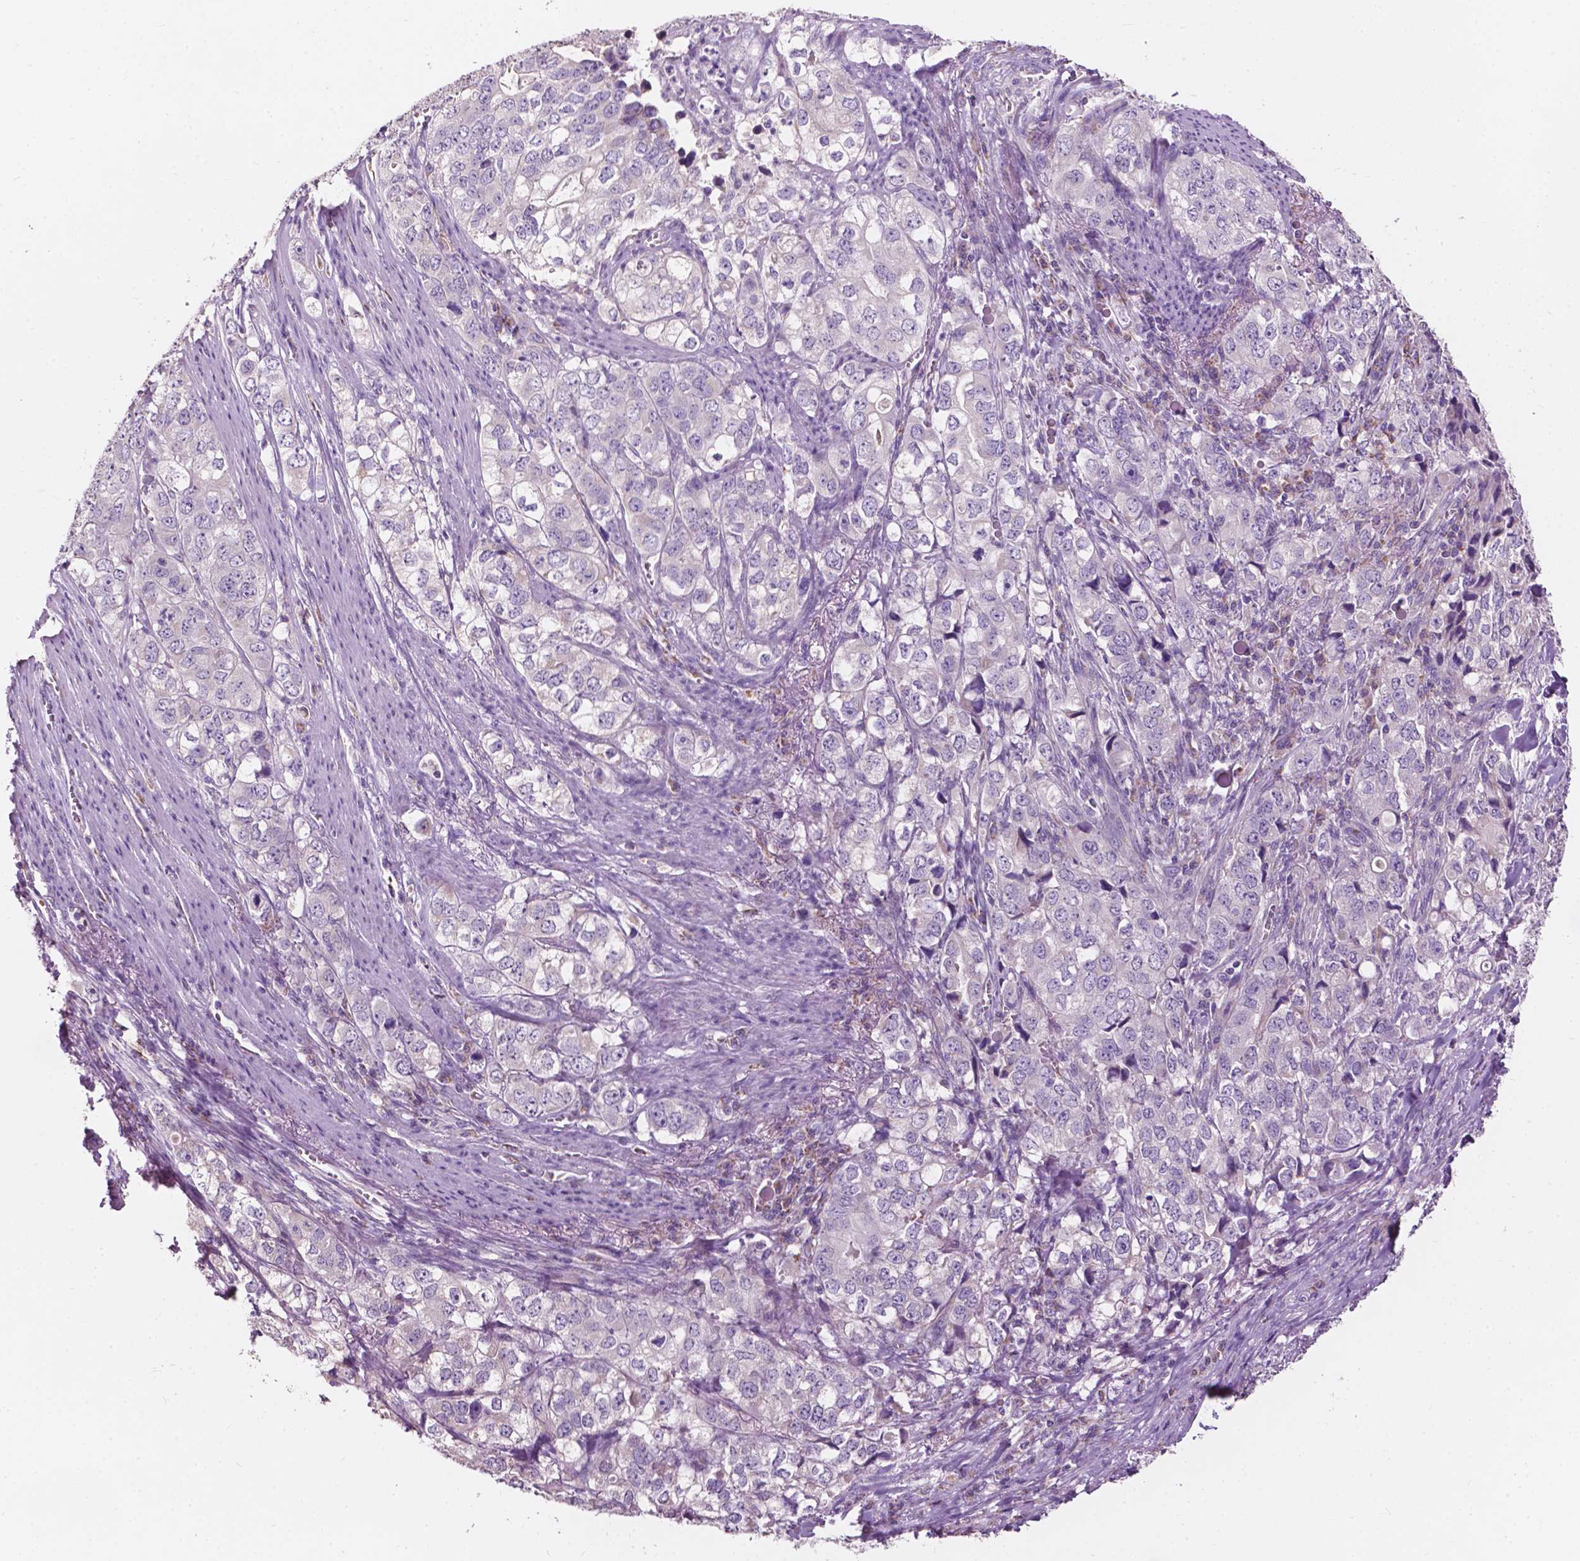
{"staining": {"intensity": "negative", "quantity": "none", "location": "none"}, "tissue": "stomach cancer", "cell_type": "Tumor cells", "image_type": "cancer", "snomed": [{"axis": "morphology", "description": "Adenocarcinoma, NOS"}, {"axis": "topography", "description": "Stomach, lower"}], "caption": "Adenocarcinoma (stomach) was stained to show a protein in brown. There is no significant staining in tumor cells.", "gene": "NDUFS1", "patient": {"sex": "female", "age": 72}}